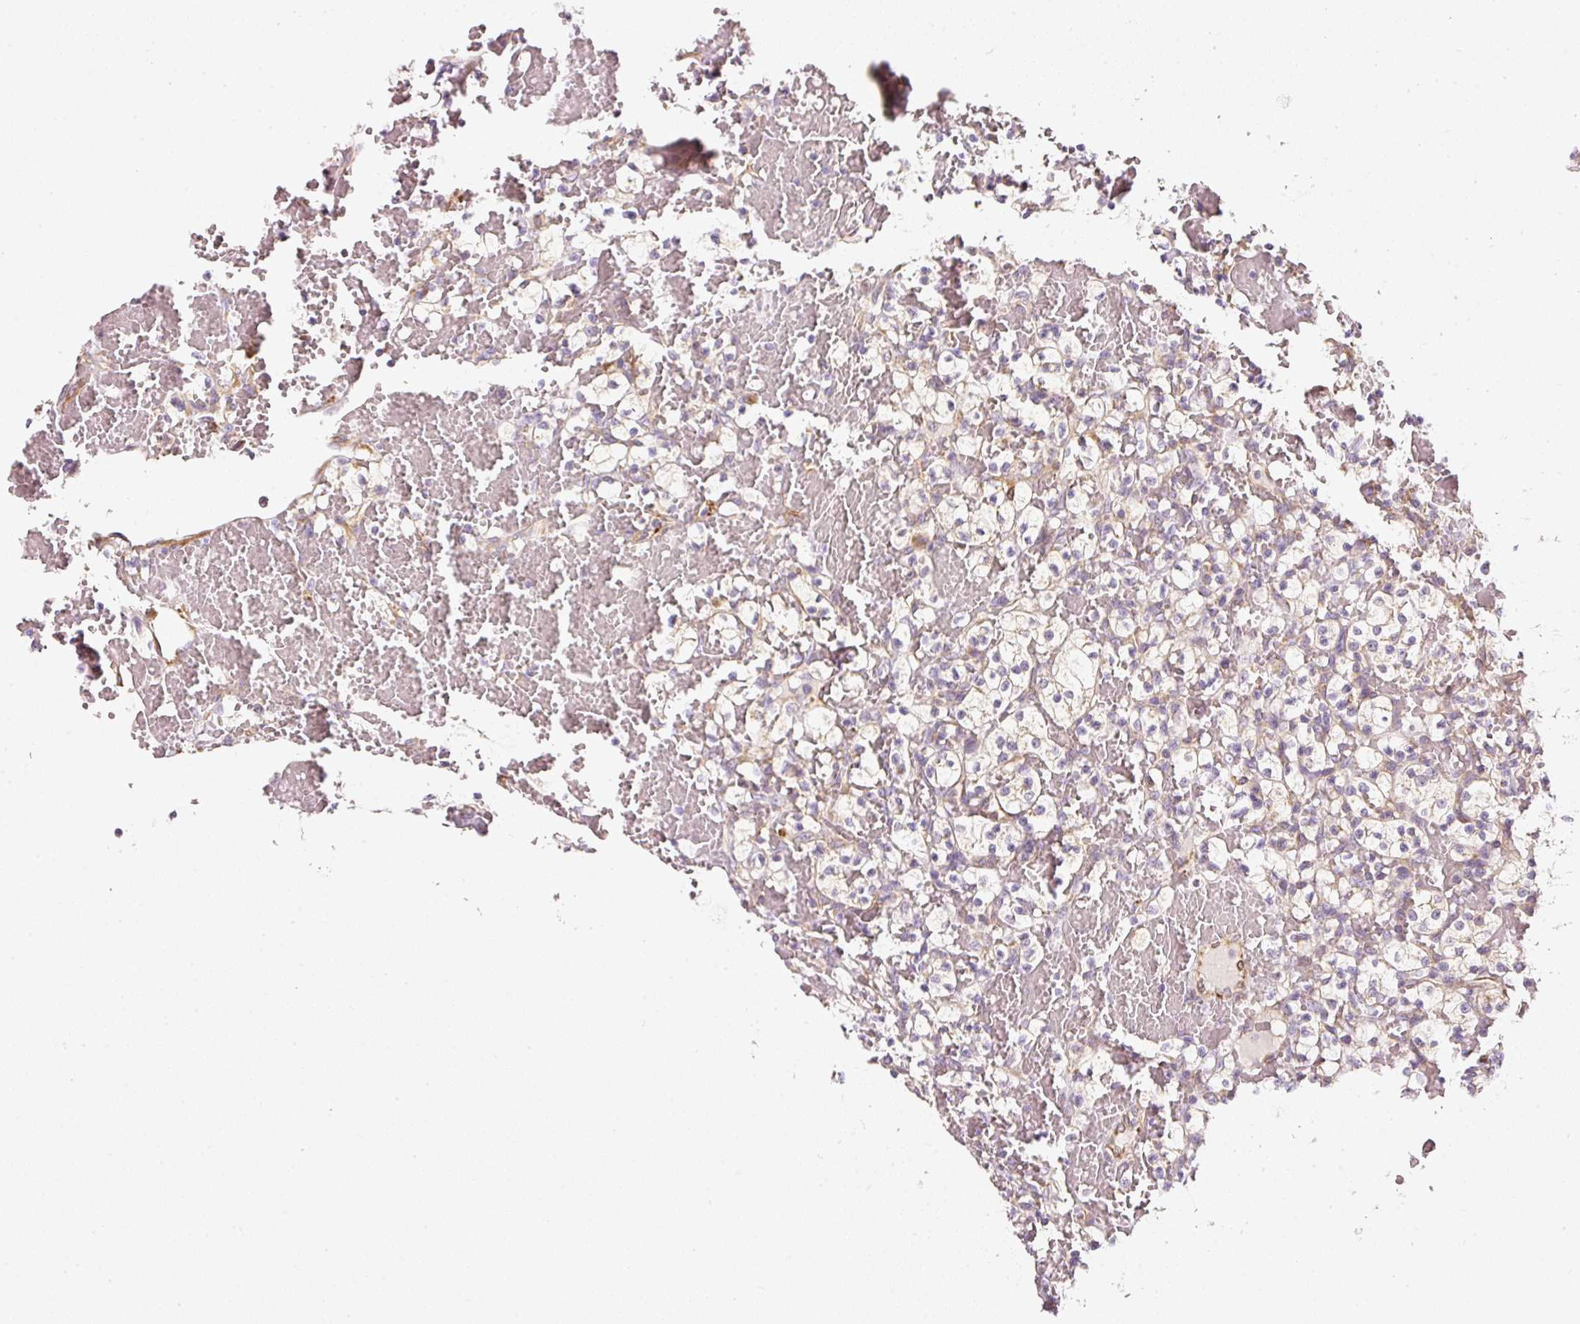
{"staining": {"intensity": "weak", "quantity": "<25%", "location": "cytoplasmic/membranous"}, "tissue": "renal cancer", "cell_type": "Tumor cells", "image_type": "cancer", "snomed": [{"axis": "morphology", "description": "Adenocarcinoma, NOS"}, {"axis": "topography", "description": "Kidney"}], "caption": "Immunohistochemical staining of renal cancer exhibits no significant staining in tumor cells.", "gene": "RNF167", "patient": {"sex": "female", "age": 60}}